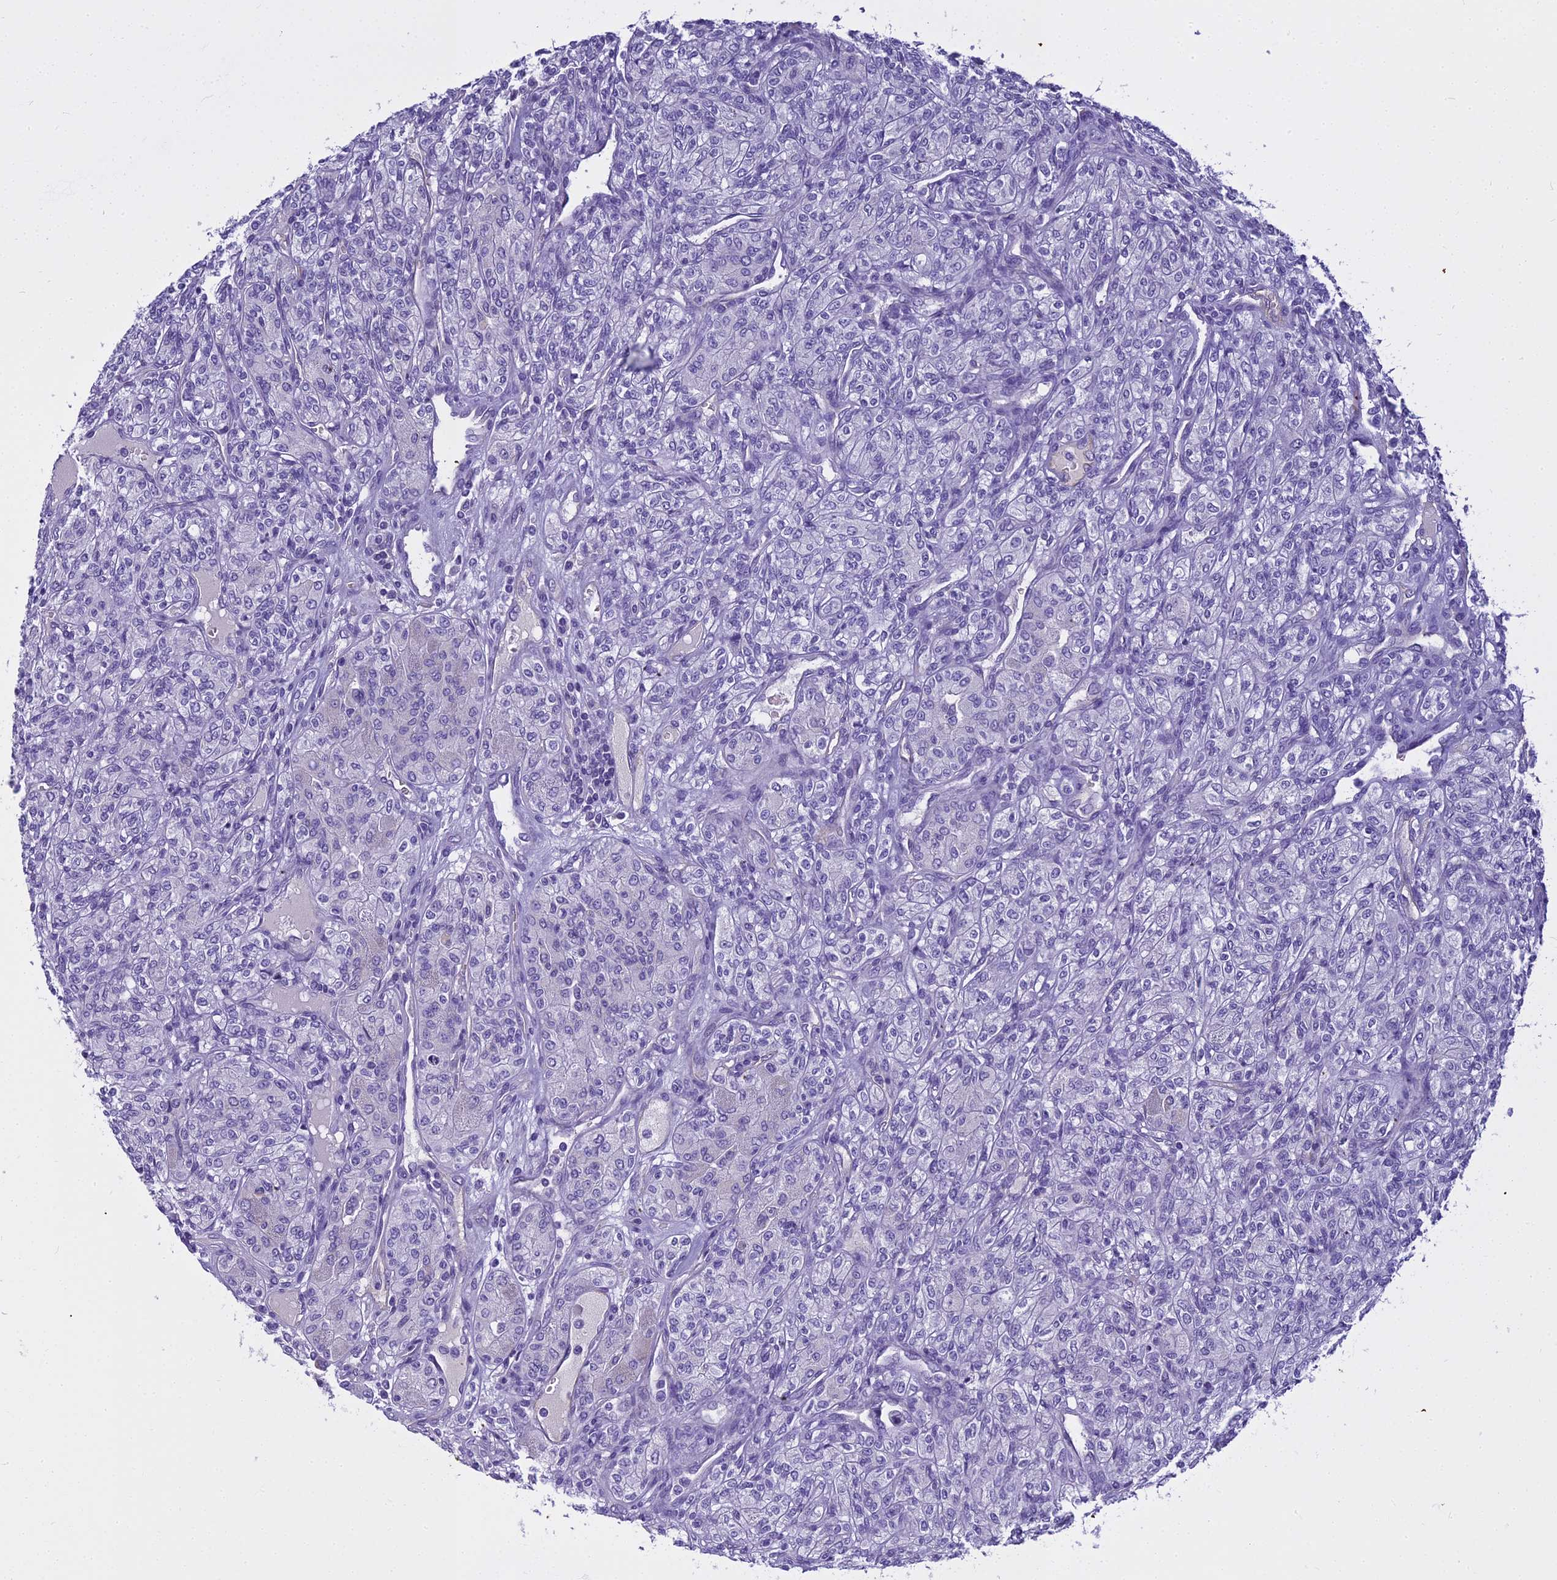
{"staining": {"intensity": "negative", "quantity": "none", "location": "none"}, "tissue": "renal cancer", "cell_type": "Tumor cells", "image_type": "cancer", "snomed": [{"axis": "morphology", "description": "Adenocarcinoma, NOS"}, {"axis": "topography", "description": "Kidney"}], "caption": "Immunohistochemical staining of human adenocarcinoma (renal) shows no significant expression in tumor cells. (DAB immunohistochemistry (IHC) visualized using brightfield microscopy, high magnification).", "gene": "NINJ1", "patient": {"sex": "male", "age": 77}}